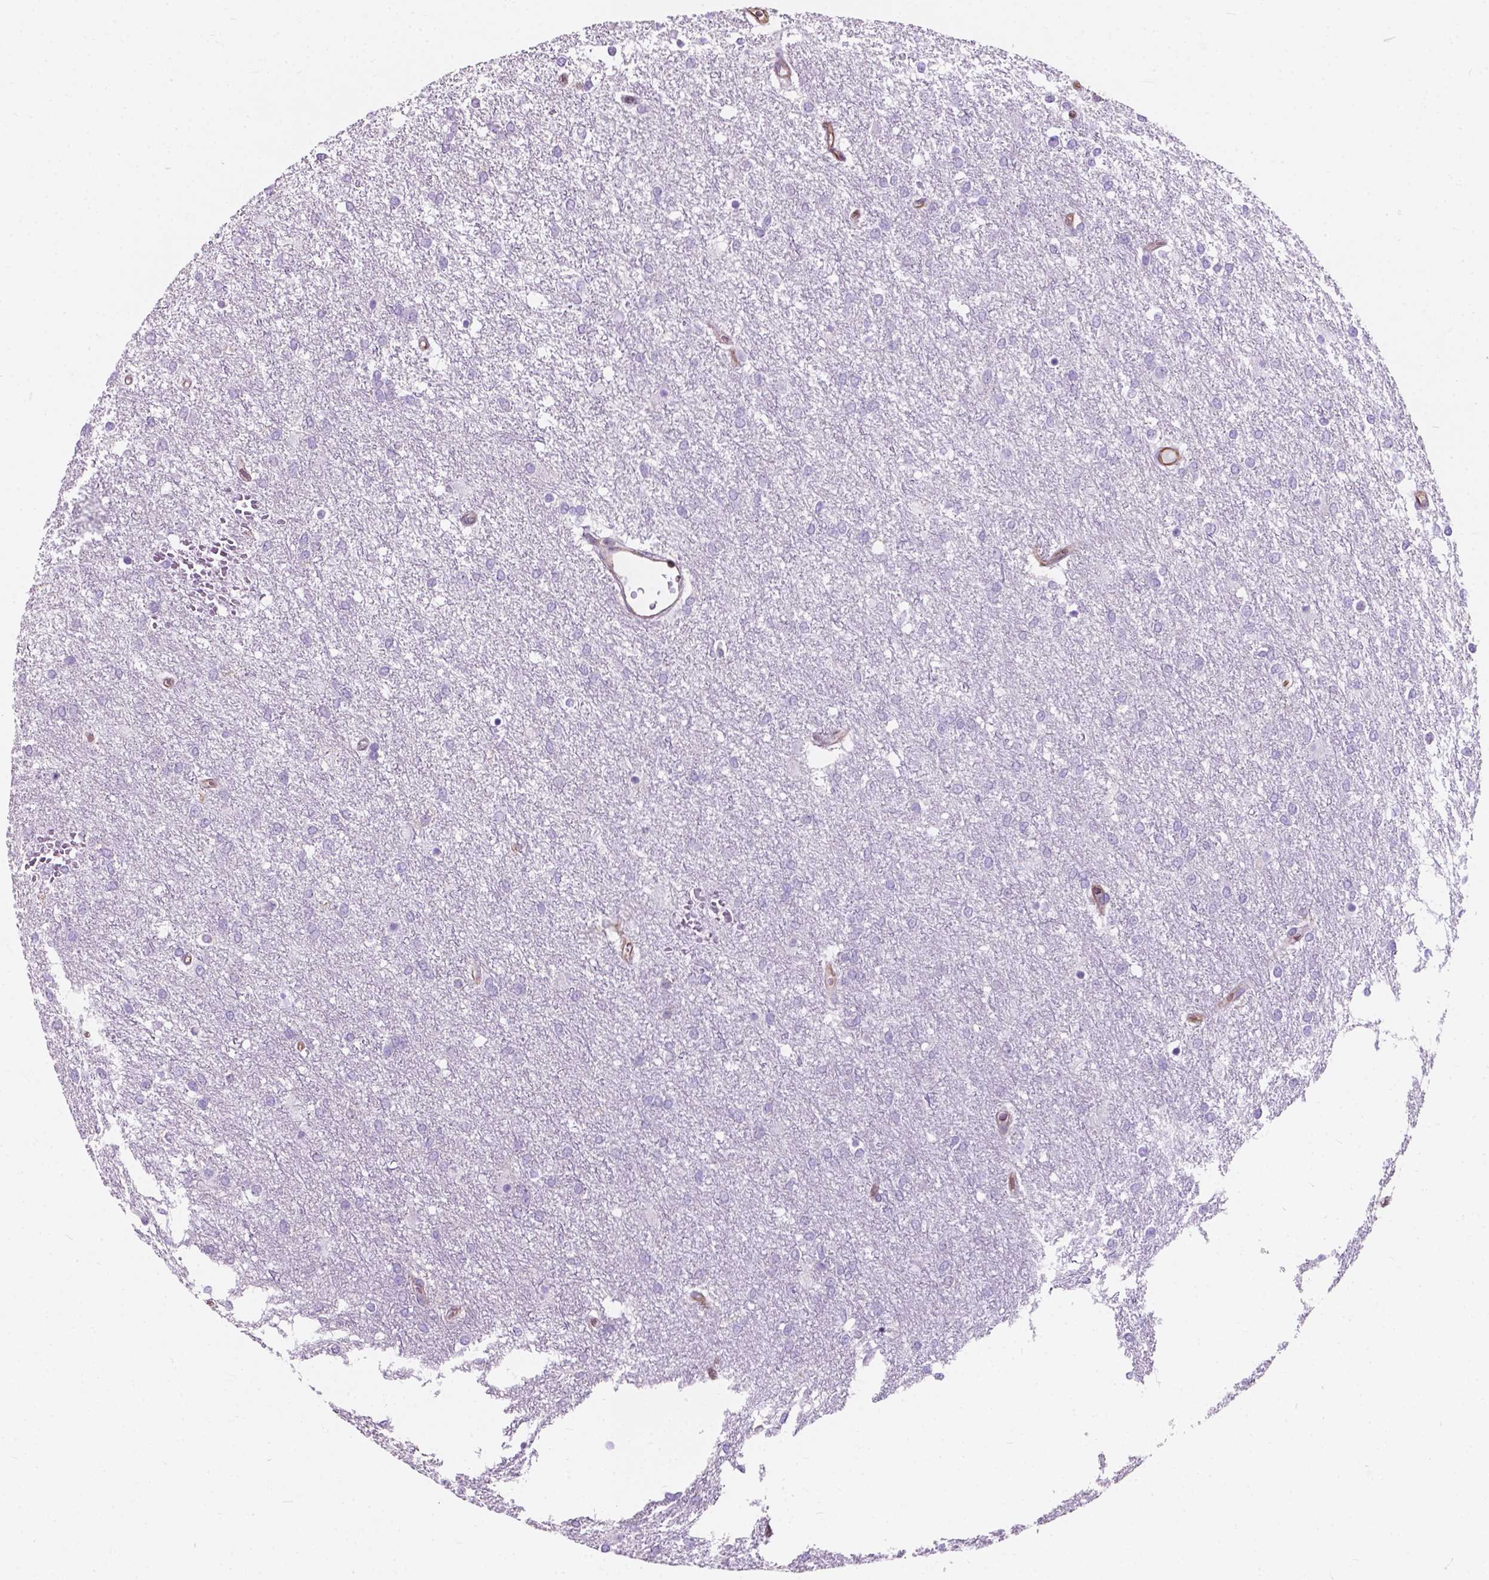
{"staining": {"intensity": "negative", "quantity": "none", "location": "none"}, "tissue": "glioma", "cell_type": "Tumor cells", "image_type": "cancer", "snomed": [{"axis": "morphology", "description": "Glioma, malignant, High grade"}, {"axis": "topography", "description": "Brain"}], "caption": "Image shows no significant protein staining in tumor cells of glioma.", "gene": "AMOT", "patient": {"sex": "female", "age": 61}}